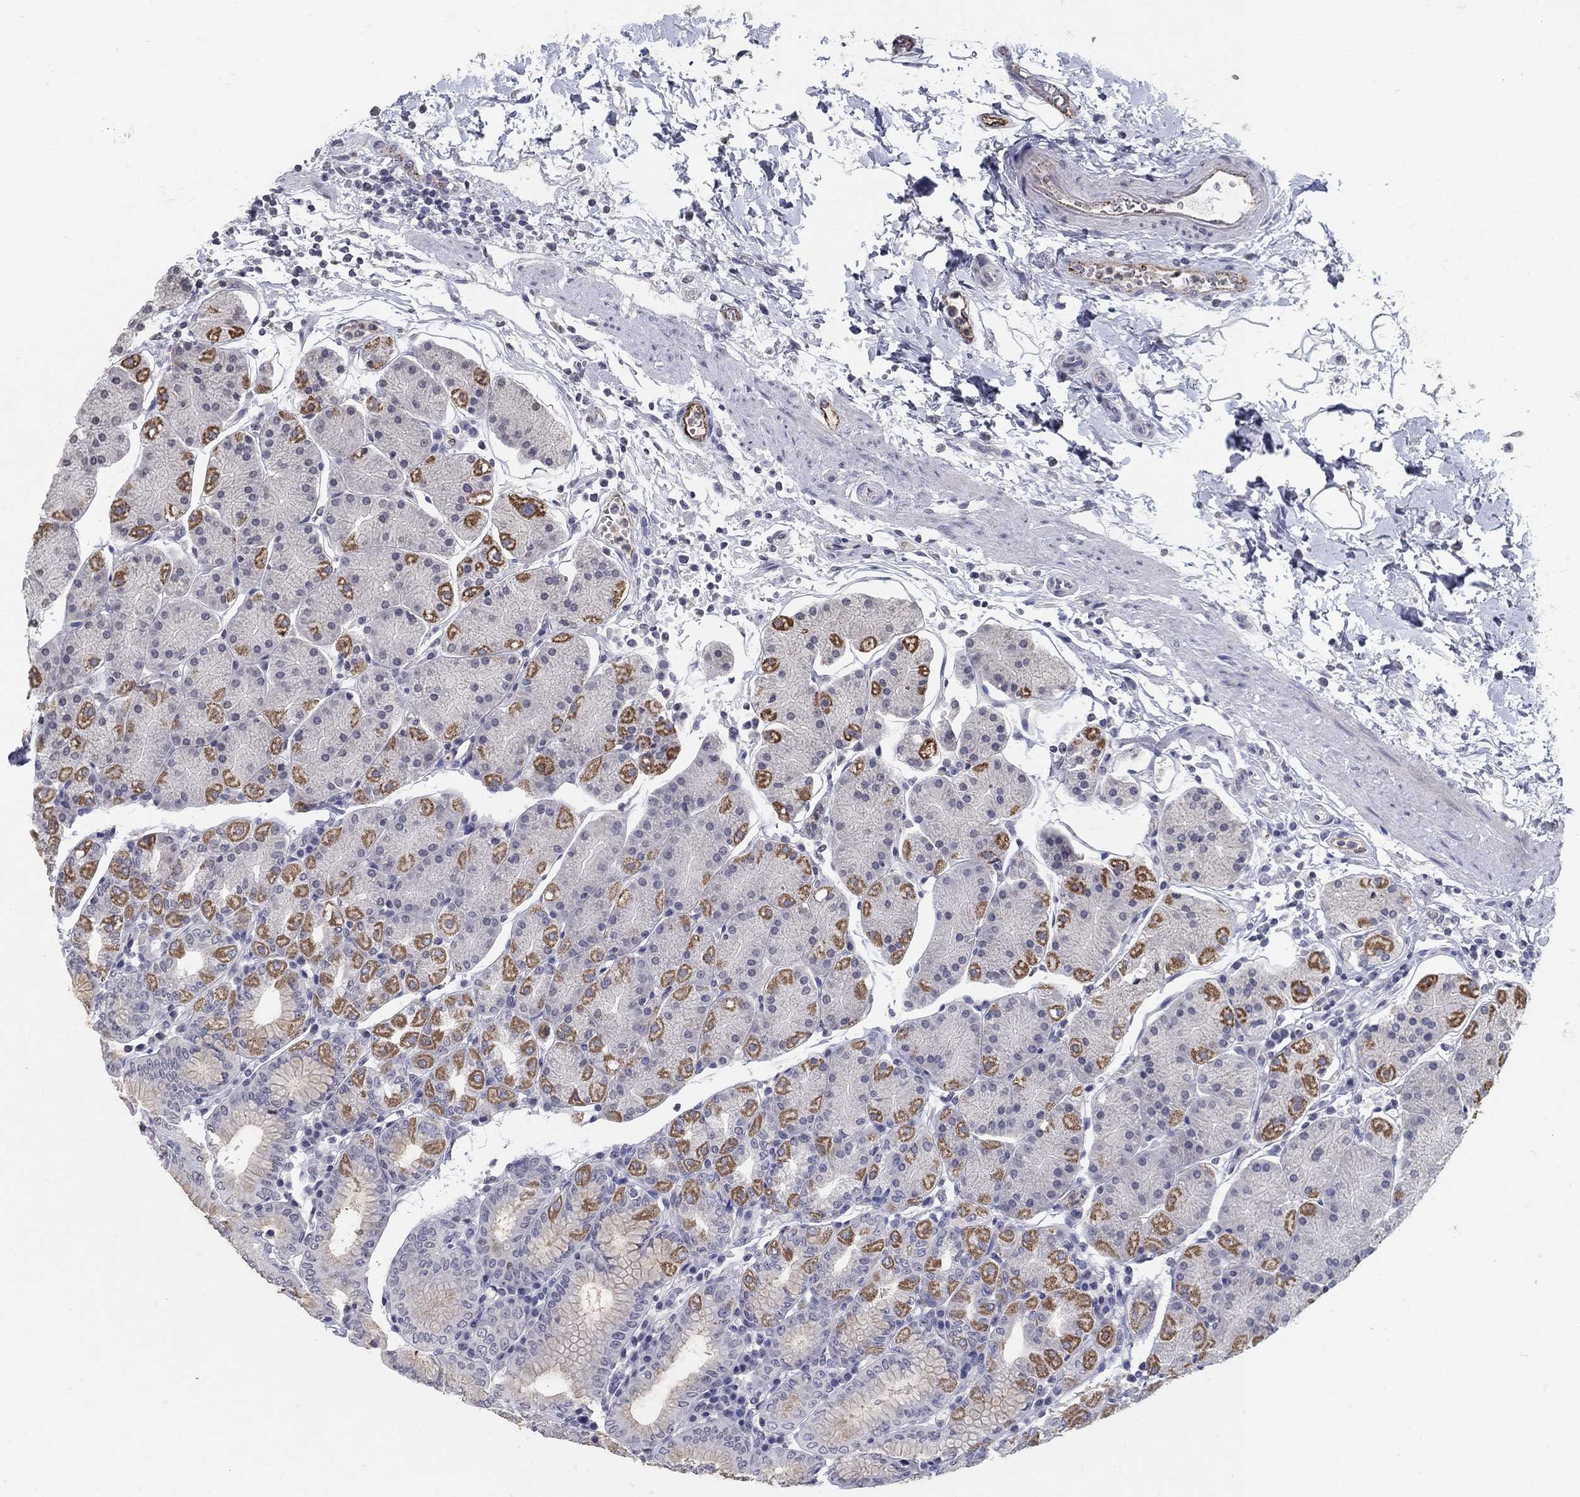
{"staining": {"intensity": "strong", "quantity": "<25%", "location": "cytoplasmic/membranous"}, "tissue": "stomach", "cell_type": "Glandular cells", "image_type": "normal", "snomed": [{"axis": "morphology", "description": "Normal tissue, NOS"}, {"axis": "topography", "description": "Stomach"}], "caption": "Immunohistochemical staining of normal stomach displays strong cytoplasmic/membranous protein expression in about <25% of glandular cells.", "gene": "TINAG", "patient": {"sex": "male", "age": 54}}